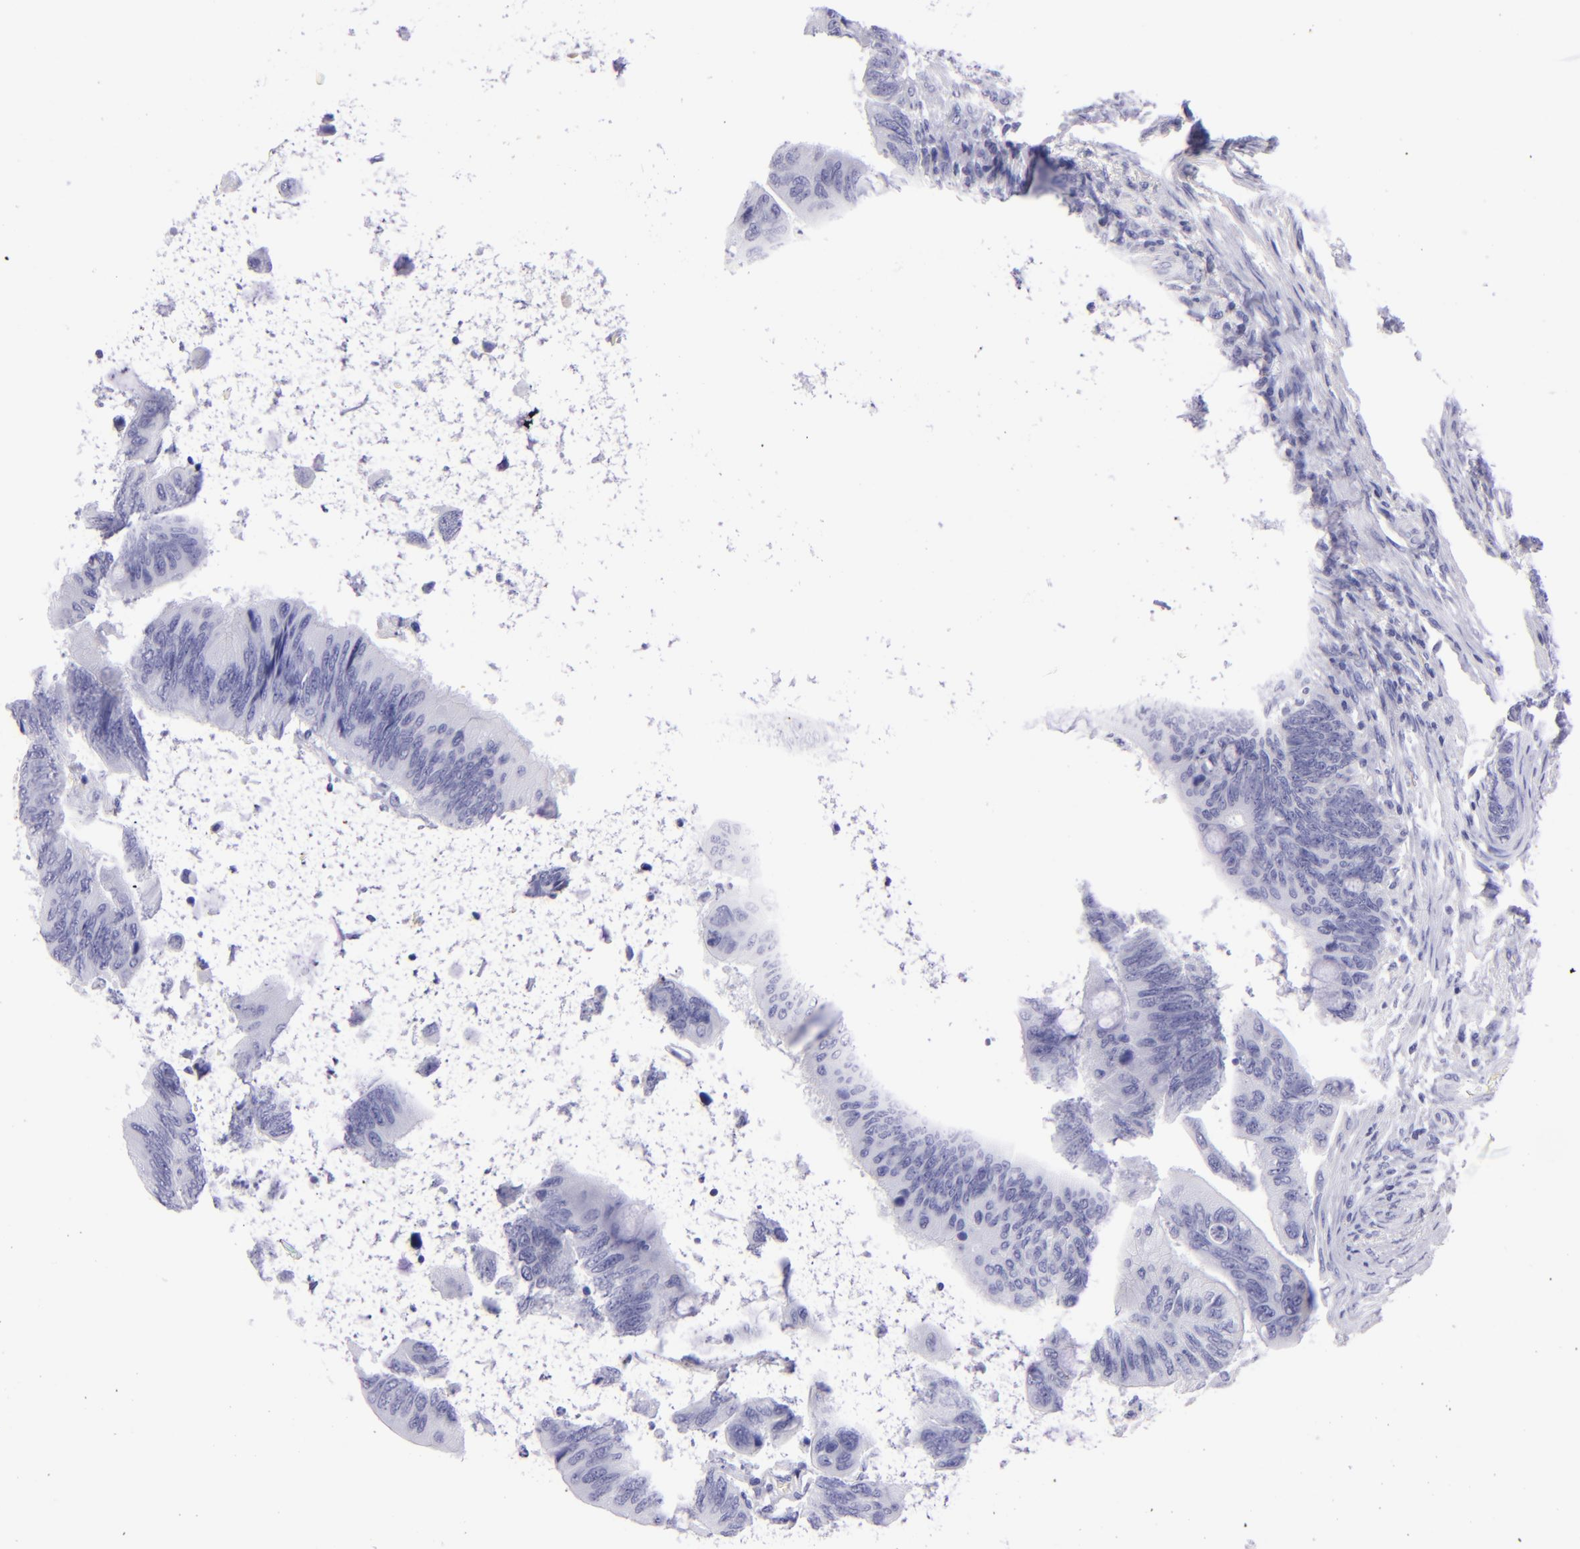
{"staining": {"intensity": "negative", "quantity": "none", "location": "none"}, "tissue": "colorectal cancer", "cell_type": "Tumor cells", "image_type": "cancer", "snomed": [{"axis": "morphology", "description": "Normal tissue, NOS"}, {"axis": "morphology", "description": "Adenocarcinoma, NOS"}, {"axis": "topography", "description": "Rectum"}], "caption": "Photomicrograph shows no significant protein staining in tumor cells of colorectal adenocarcinoma. (DAB IHC with hematoxylin counter stain).", "gene": "TYRP1", "patient": {"sex": "male", "age": 92}}